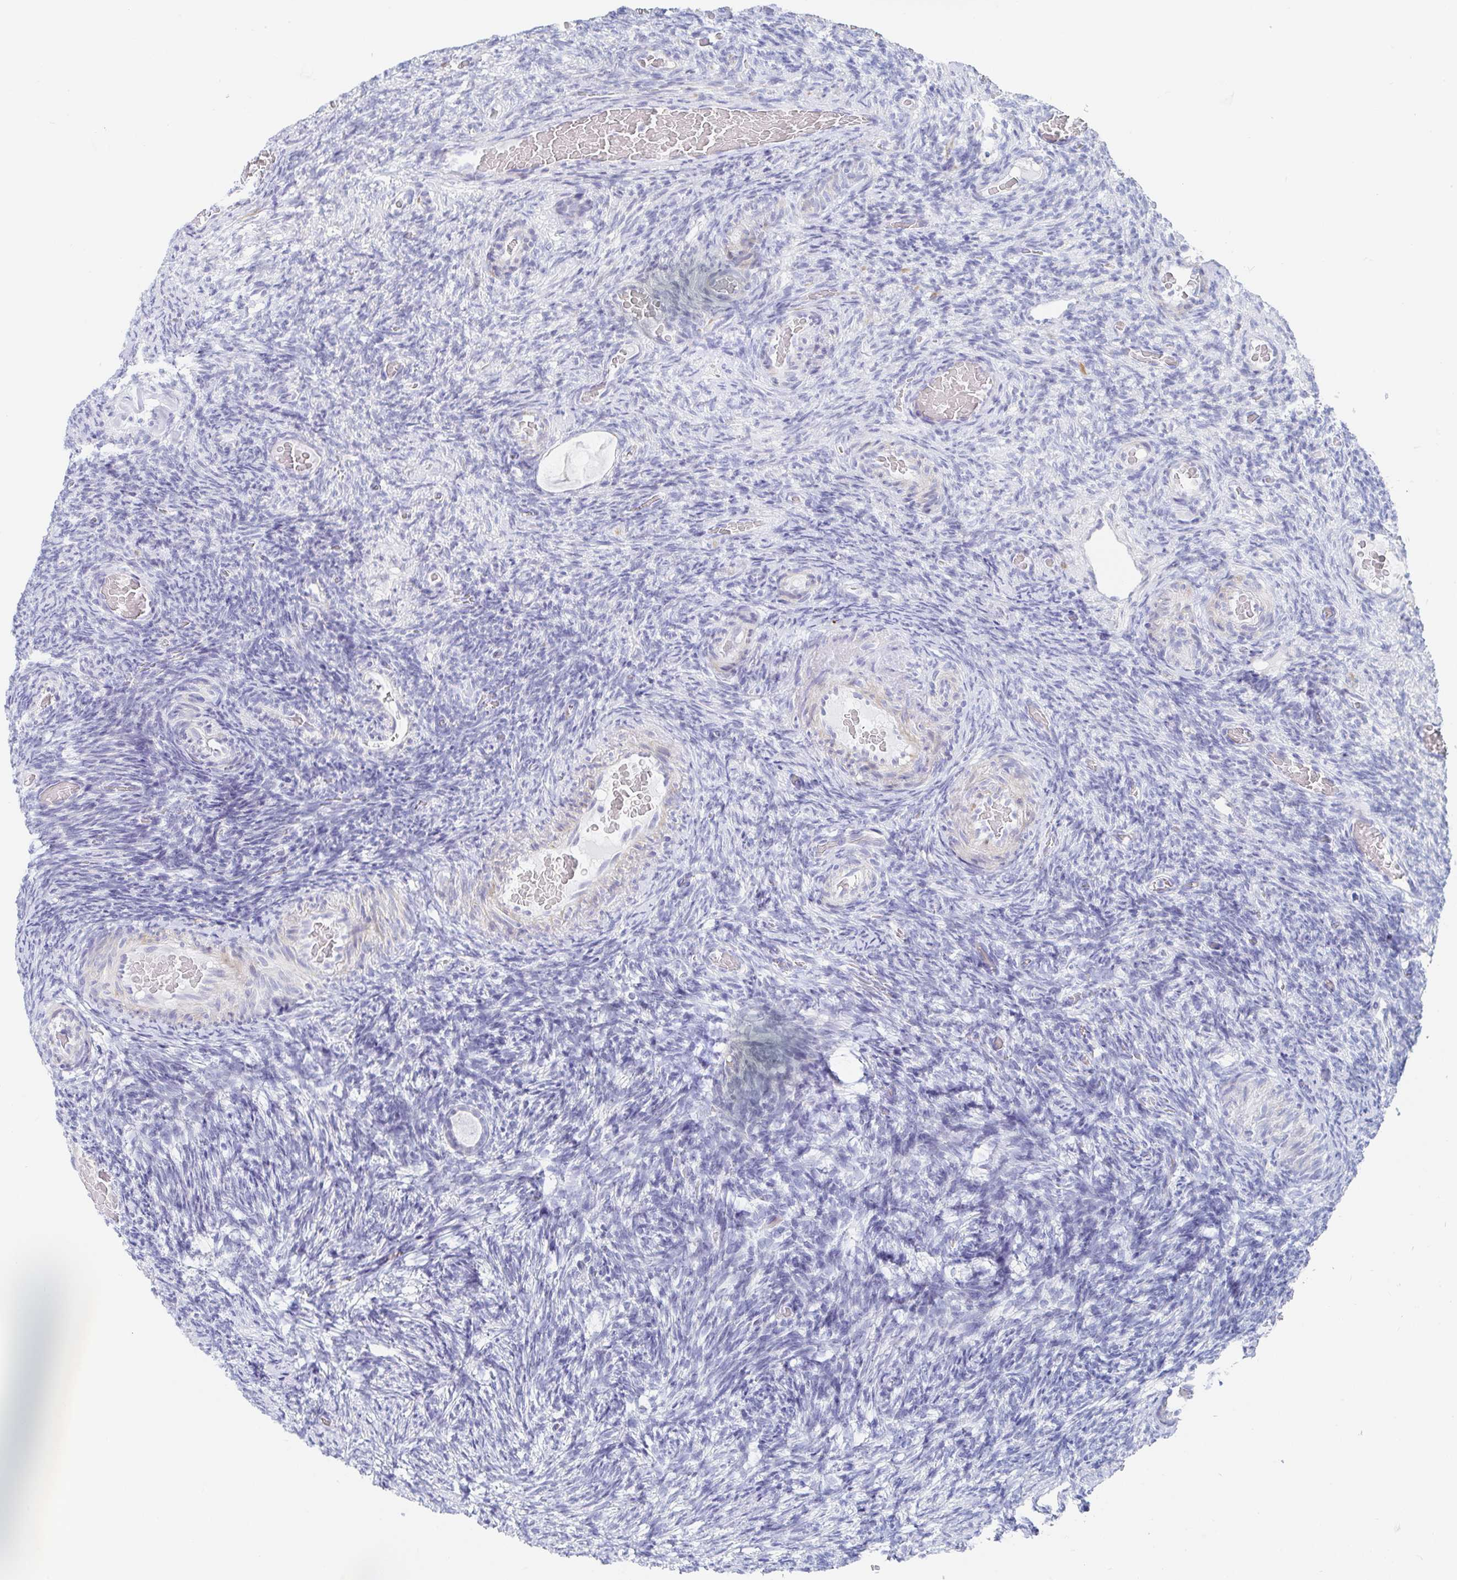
{"staining": {"intensity": "negative", "quantity": "none", "location": "none"}, "tissue": "ovary", "cell_type": "Follicle cells", "image_type": "normal", "snomed": [{"axis": "morphology", "description": "Normal tissue, NOS"}, {"axis": "topography", "description": "Ovary"}], "caption": "Immunohistochemical staining of normal human ovary displays no significant expression in follicle cells. (DAB (3,3'-diaminobenzidine) immunohistochemistry (IHC) with hematoxylin counter stain).", "gene": "PACSIN1", "patient": {"sex": "female", "age": 34}}